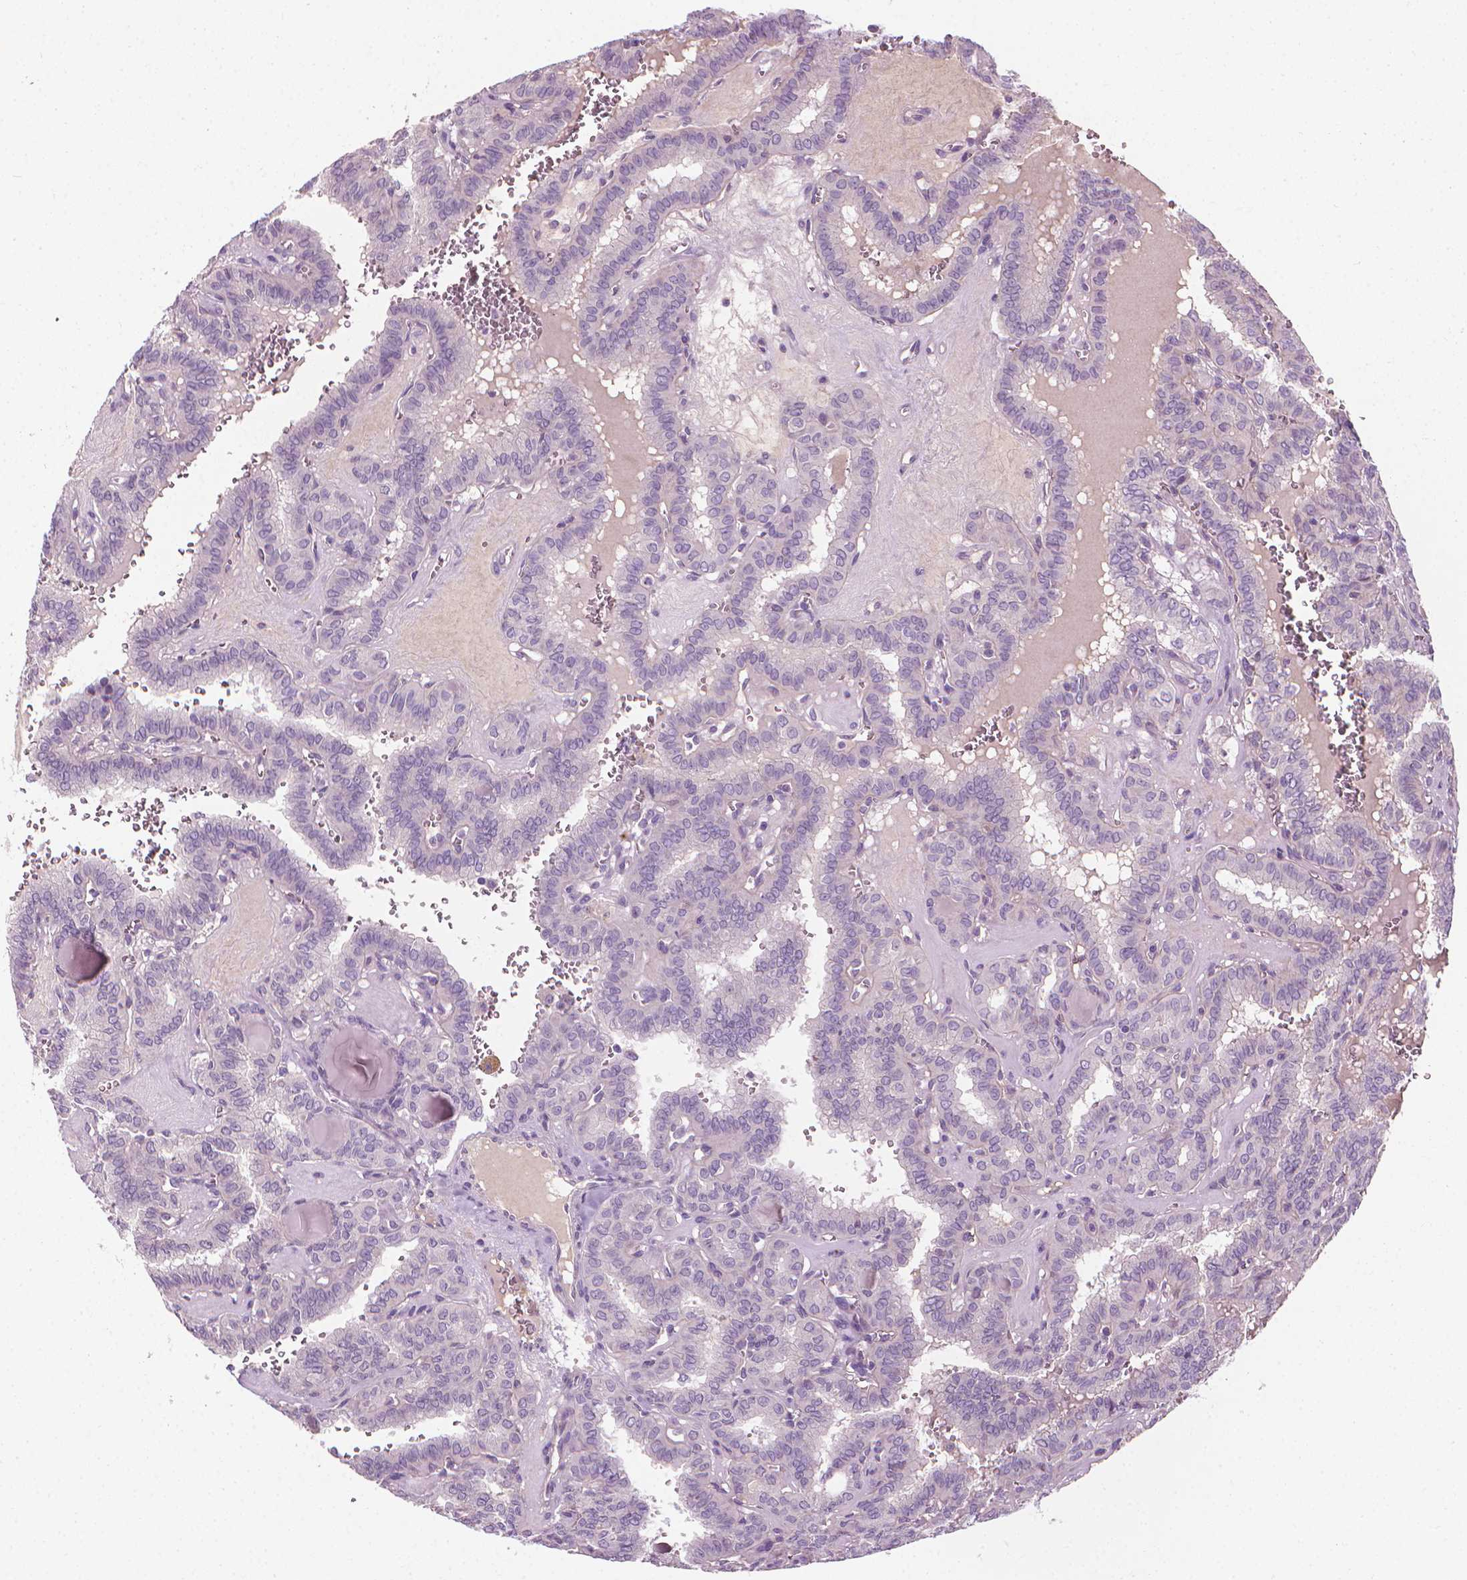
{"staining": {"intensity": "negative", "quantity": "none", "location": "none"}, "tissue": "thyroid cancer", "cell_type": "Tumor cells", "image_type": "cancer", "snomed": [{"axis": "morphology", "description": "Papillary adenocarcinoma, NOS"}, {"axis": "topography", "description": "Thyroid gland"}], "caption": "The IHC histopathology image has no significant staining in tumor cells of papillary adenocarcinoma (thyroid) tissue.", "gene": "RIIAD1", "patient": {"sex": "female", "age": 41}}